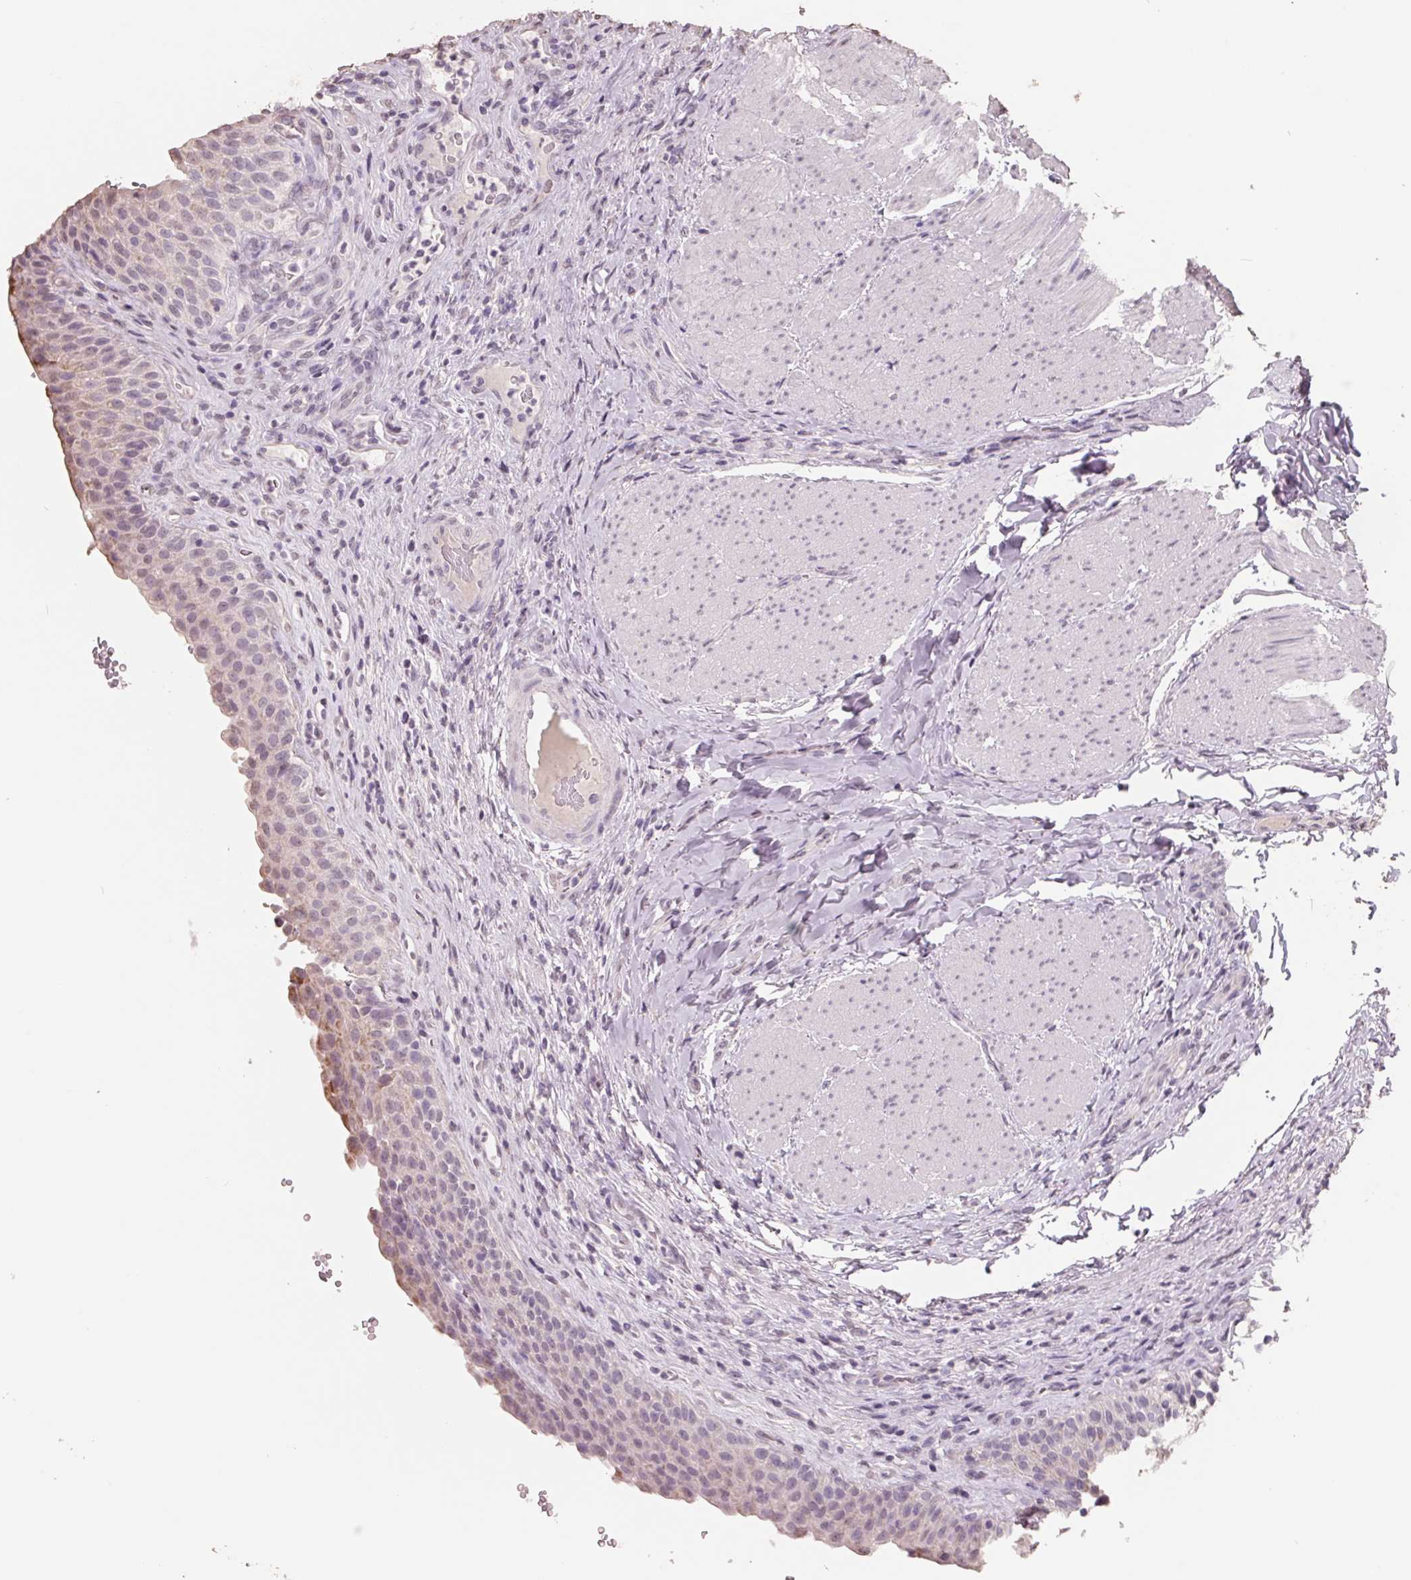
{"staining": {"intensity": "moderate", "quantity": "25%-75%", "location": "cytoplasmic/membranous"}, "tissue": "urinary bladder", "cell_type": "Urothelial cells", "image_type": "normal", "snomed": [{"axis": "morphology", "description": "Normal tissue, NOS"}, {"axis": "topography", "description": "Urinary bladder"}, {"axis": "topography", "description": "Peripheral nerve tissue"}], "caption": "IHC (DAB (3,3'-diaminobenzidine)) staining of benign urinary bladder demonstrates moderate cytoplasmic/membranous protein positivity in about 25%-75% of urothelial cells.", "gene": "FTCD", "patient": {"sex": "male", "age": 66}}